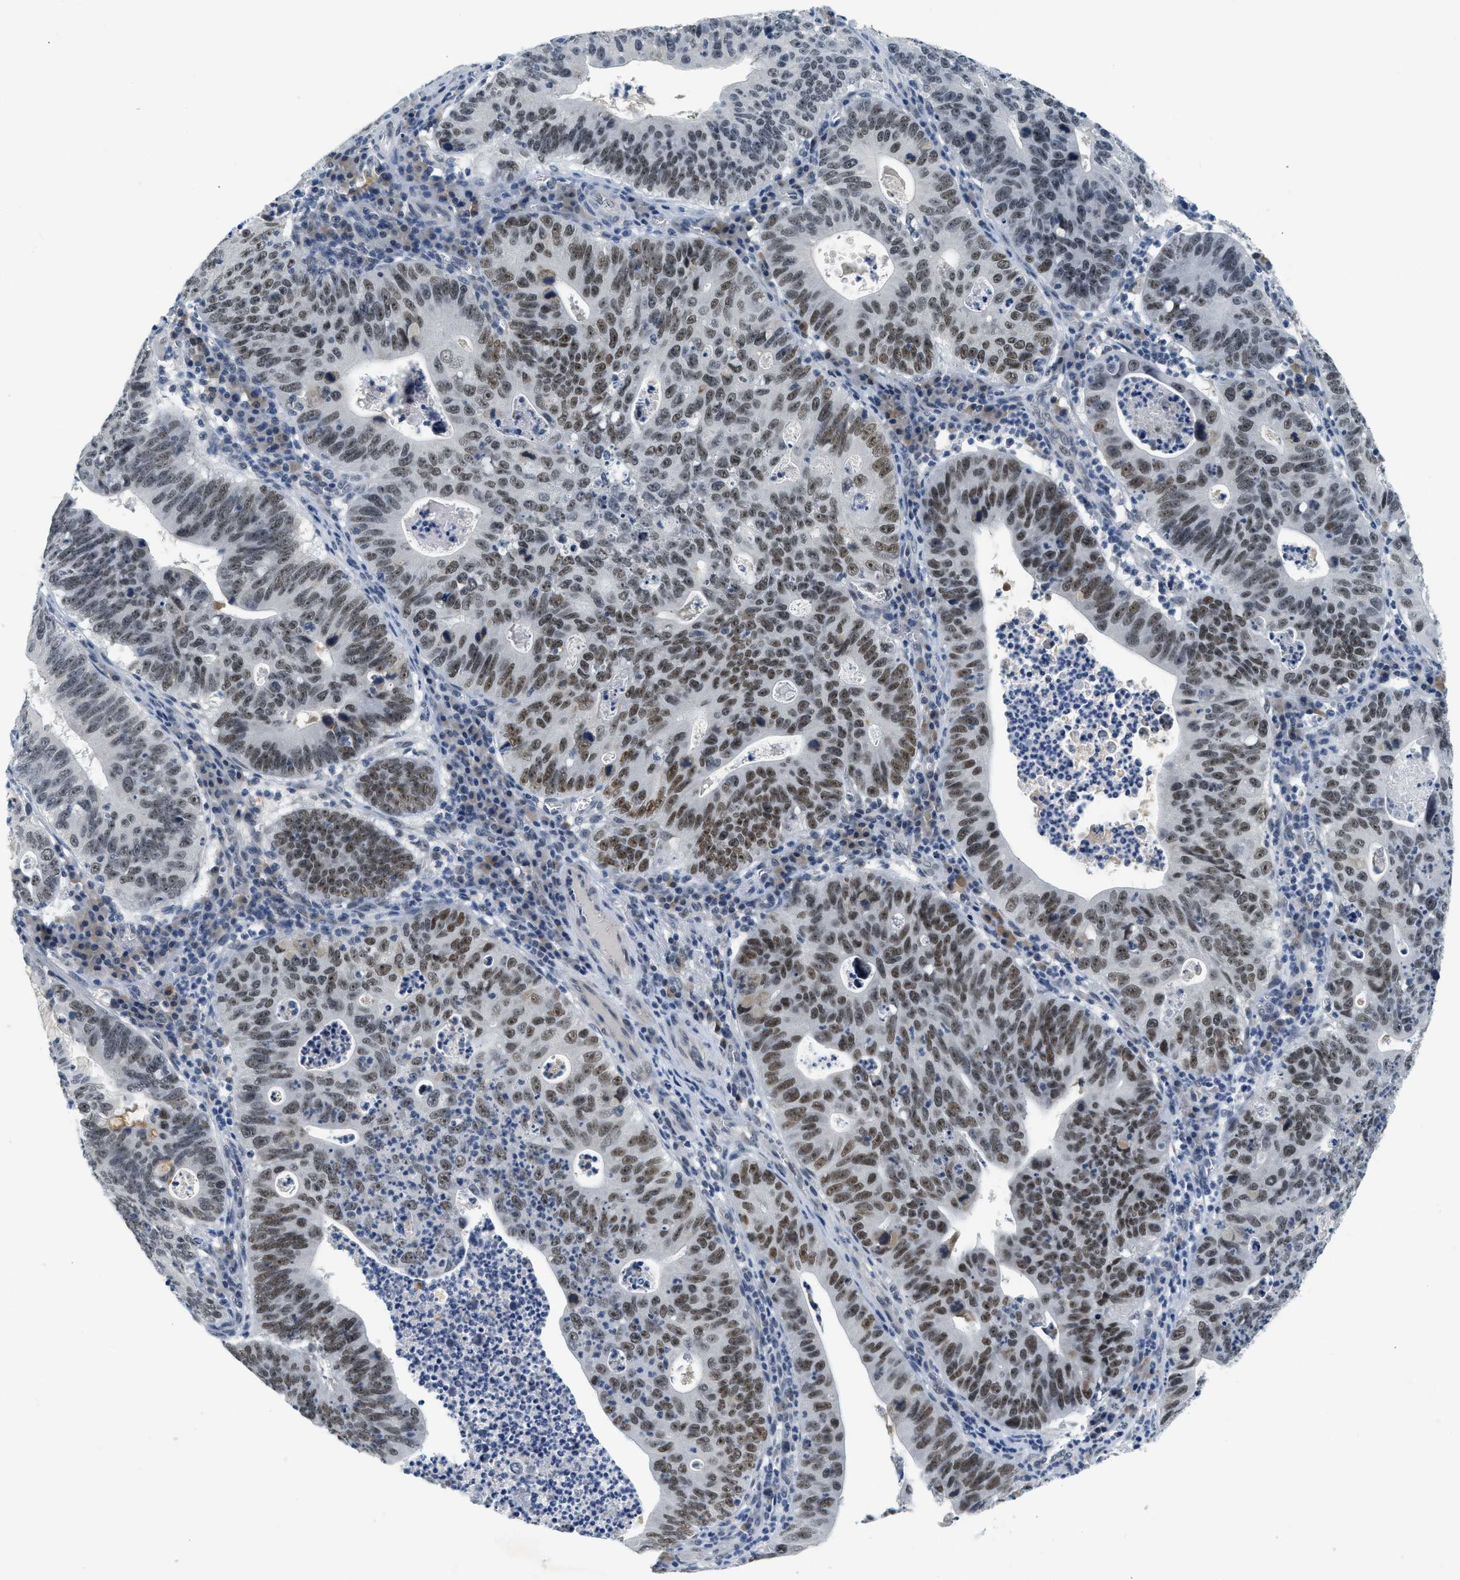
{"staining": {"intensity": "moderate", "quantity": "25%-75%", "location": "nuclear"}, "tissue": "stomach cancer", "cell_type": "Tumor cells", "image_type": "cancer", "snomed": [{"axis": "morphology", "description": "Adenocarcinoma, NOS"}, {"axis": "topography", "description": "Stomach"}], "caption": "Moderate nuclear expression for a protein is present in about 25%-75% of tumor cells of stomach adenocarcinoma using immunohistochemistry.", "gene": "MZF1", "patient": {"sex": "male", "age": 59}}